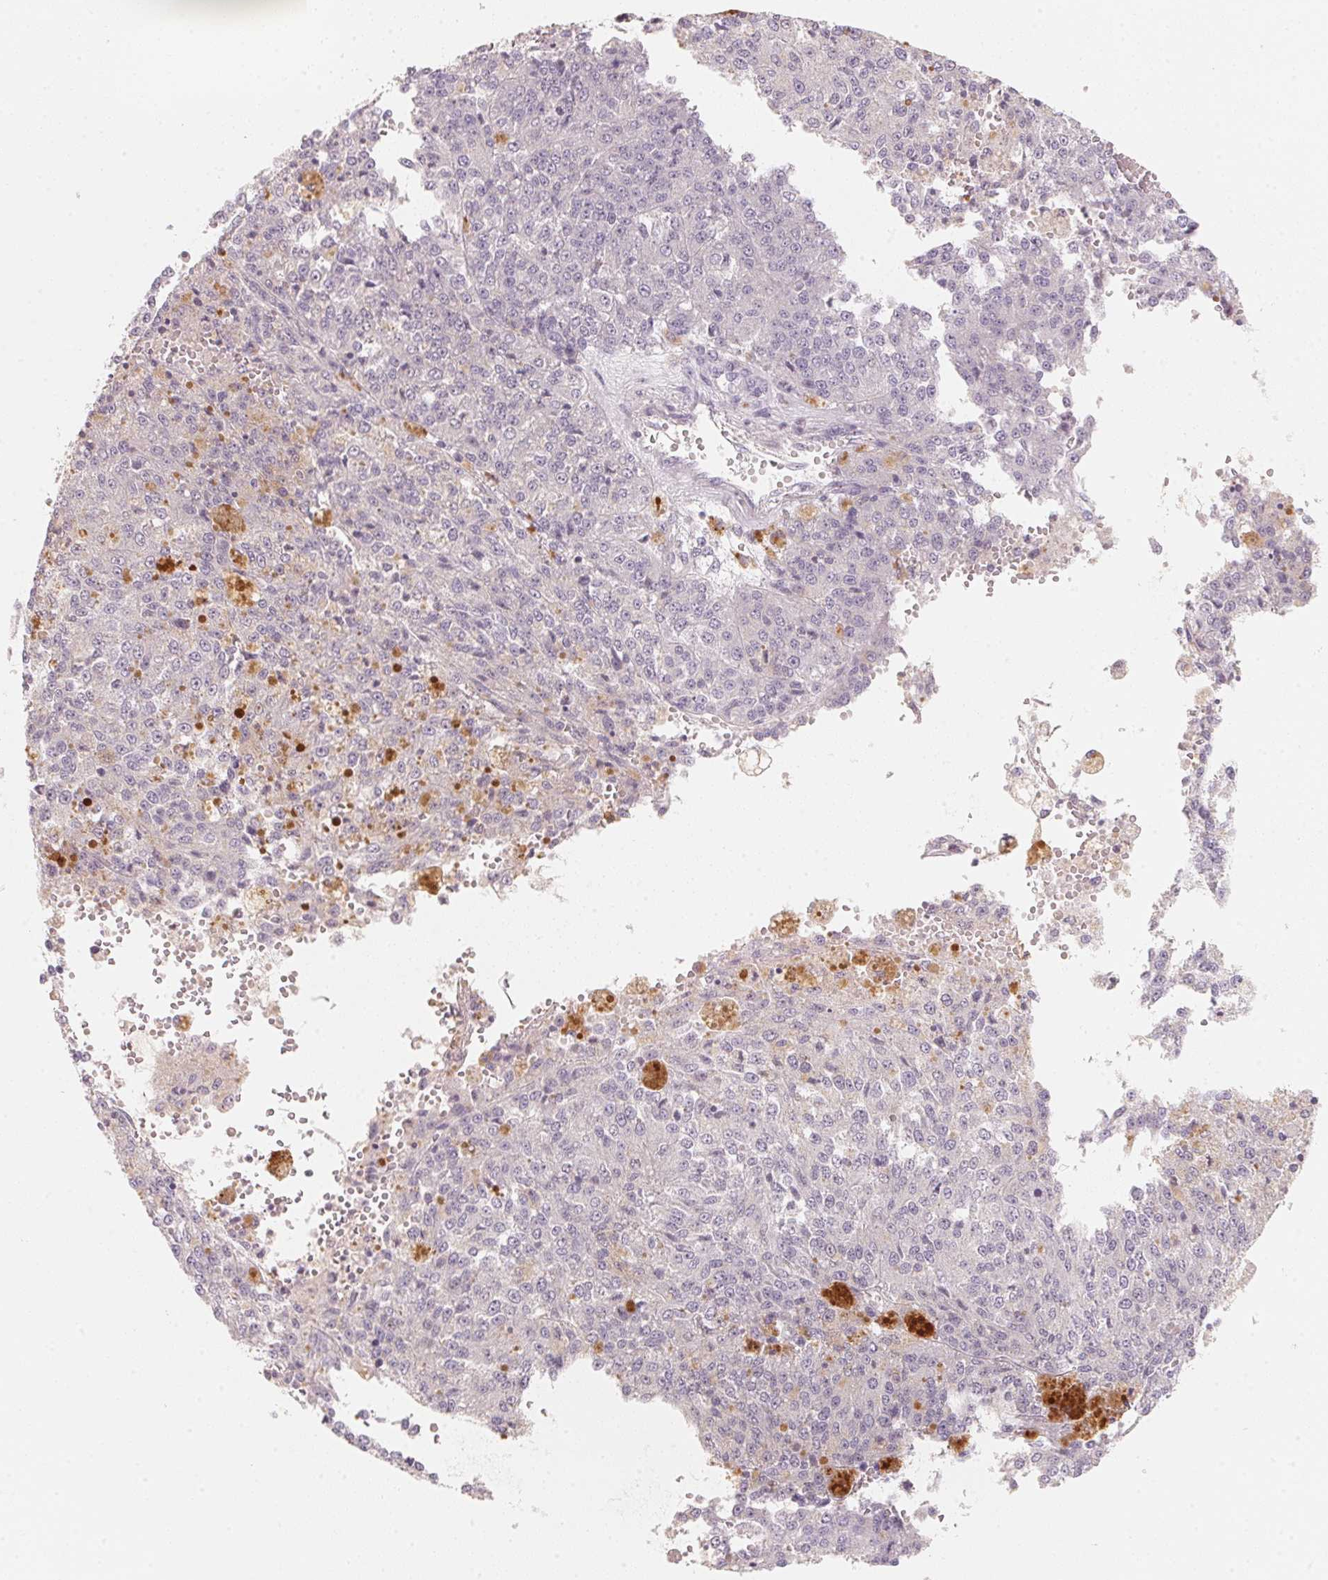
{"staining": {"intensity": "negative", "quantity": "none", "location": "none"}, "tissue": "melanoma", "cell_type": "Tumor cells", "image_type": "cancer", "snomed": [{"axis": "morphology", "description": "Malignant melanoma, Metastatic site"}, {"axis": "topography", "description": "Lymph node"}], "caption": "Immunohistochemical staining of human melanoma shows no significant expression in tumor cells.", "gene": "TREH", "patient": {"sex": "female", "age": 64}}